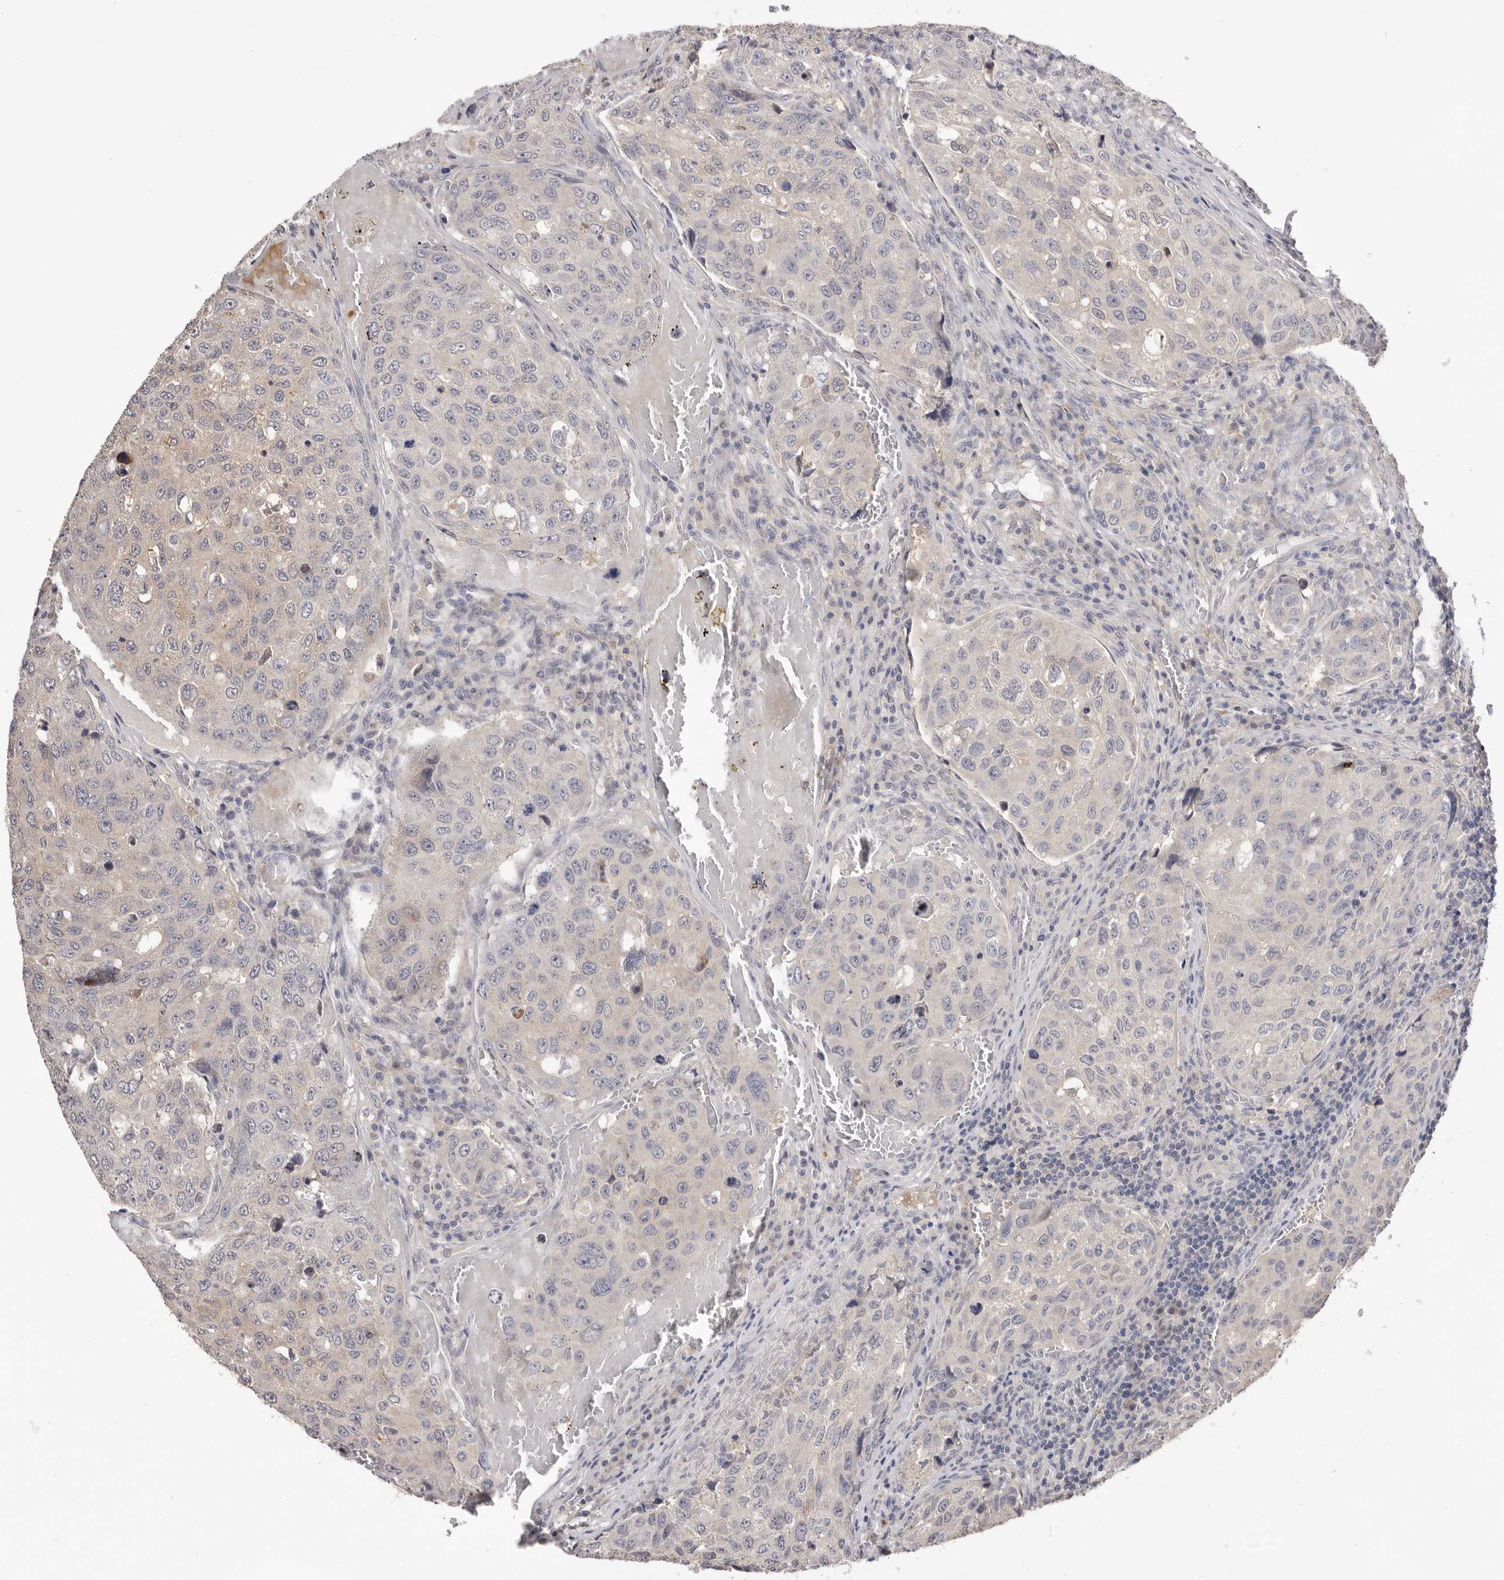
{"staining": {"intensity": "negative", "quantity": "none", "location": "none"}, "tissue": "urothelial cancer", "cell_type": "Tumor cells", "image_type": "cancer", "snomed": [{"axis": "morphology", "description": "Urothelial carcinoma, High grade"}, {"axis": "topography", "description": "Lymph node"}, {"axis": "topography", "description": "Urinary bladder"}], "caption": "DAB (3,3'-diaminobenzidine) immunohistochemical staining of human high-grade urothelial carcinoma exhibits no significant expression in tumor cells. The staining is performed using DAB (3,3'-diaminobenzidine) brown chromogen with nuclei counter-stained in using hematoxylin.", "gene": "DOP1A", "patient": {"sex": "male", "age": 51}}